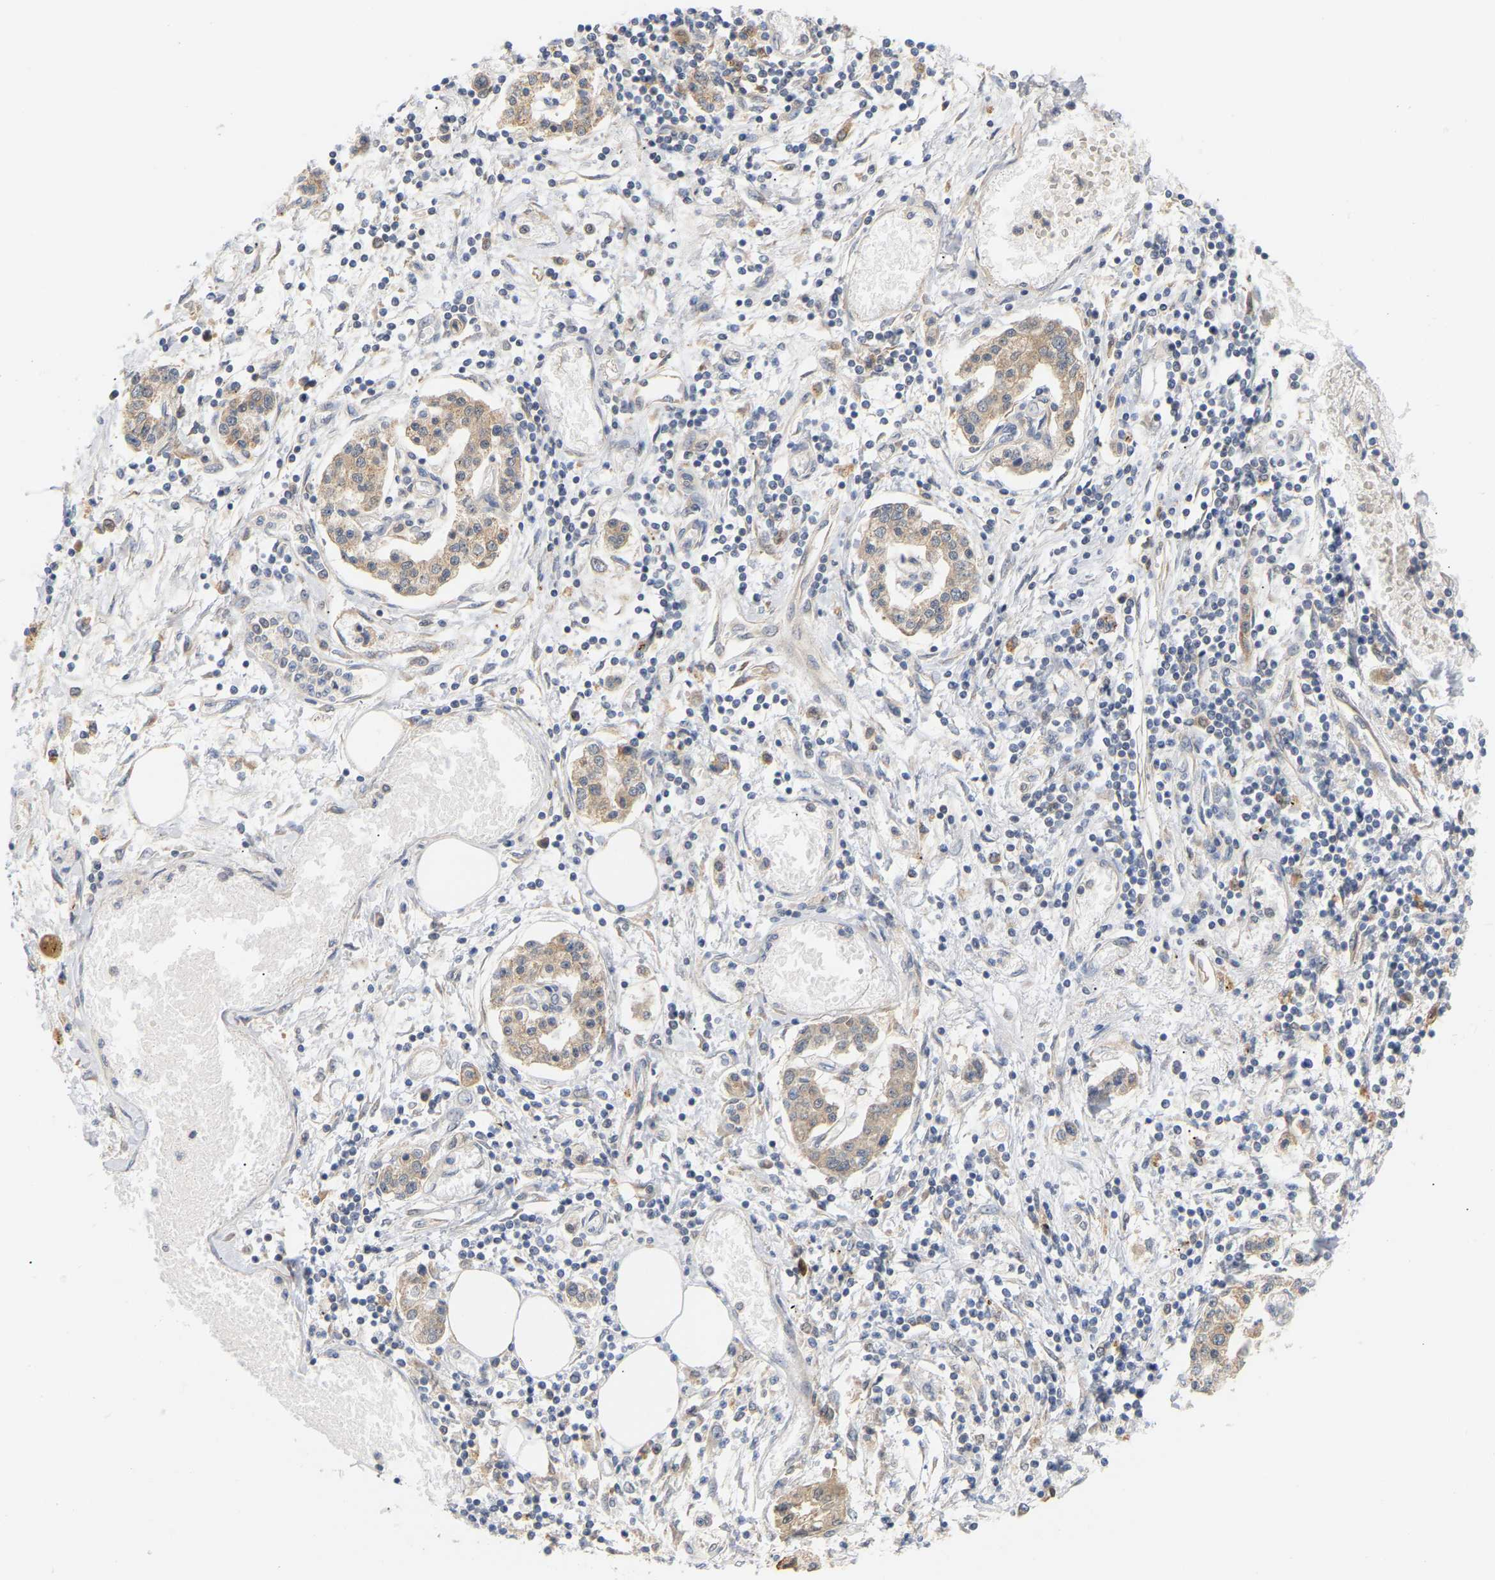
{"staining": {"intensity": "weak", "quantity": ">75%", "location": "cytoplasmic/membranous"}, "tissue": "pancreatic cancer", "cell_type": "Tumor cells", "image_type": "cancer", "snomed": [{"axis": "morphology", "description": "Adenocarcinoma, NOS"}, {"axis": "topography", "description": "Pancreas"}], "caption": "Immunohistochemical staining of human pancreatic adenocarcinoma reveals weak cytoplasmic/membranous protein expression in approximately >75% of tumor cells.", "gene": "TPMT", "patient": {"sex": "male", "age": 56}}